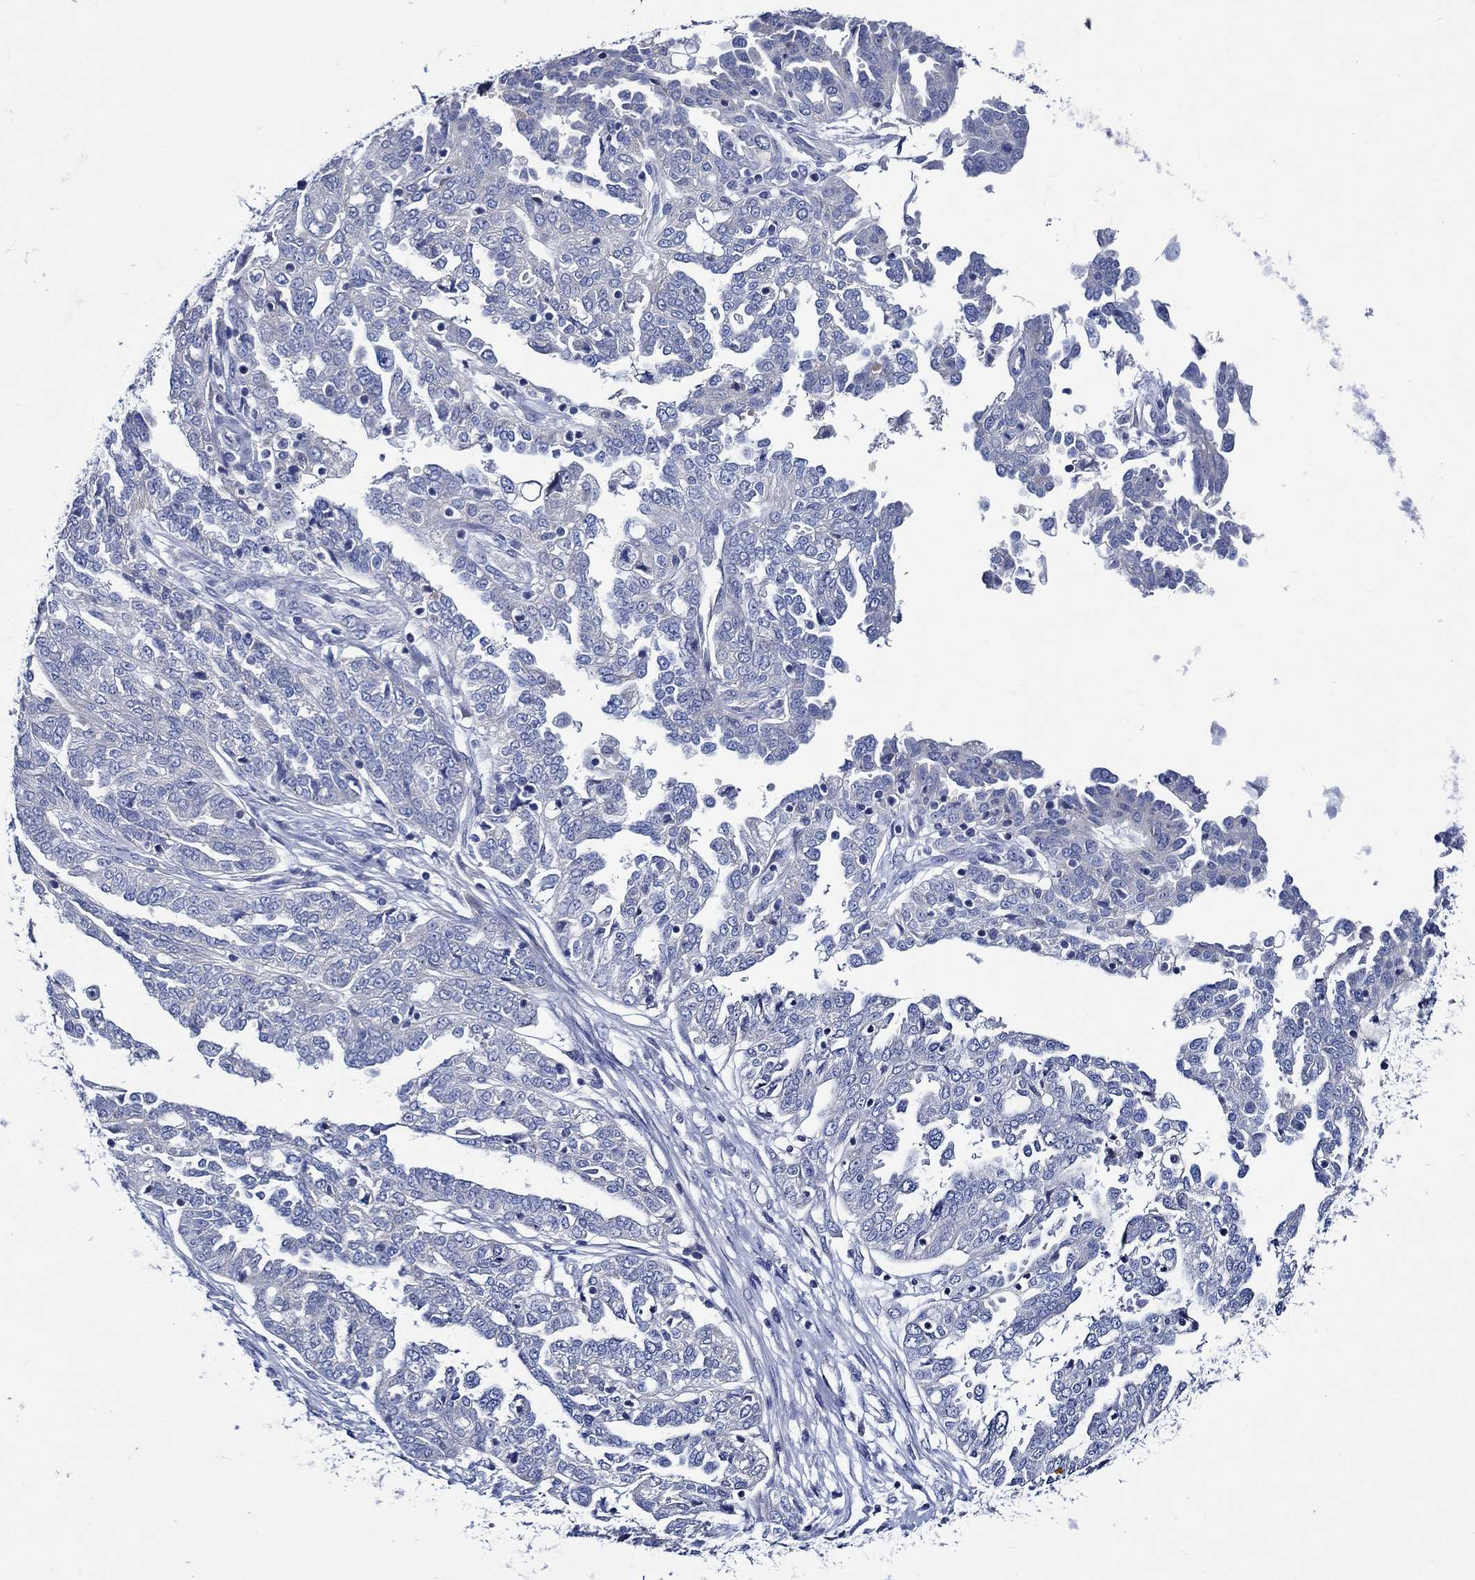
{"staining": {"intensity": "negative", "quantity": "none", "location": "none"}, "tissue": "ovarian cancer", "cell_type": "Tumor cells", "image_type": "cancer", "snomed": [{"axis": "morphology", "description": "Cystadenocarcinoma, serous, NOS"}, {"axis": "topography", "description": "Ovary"}], "caption": "Human ovarian cancer (serous cystadenocarcinoma) stained for a protein using immunohistochemistry (IHC) demonstrates no staining in tumor cells.", "gene": "SKOR1", "patient": {"sex": "female", "age": 67}}